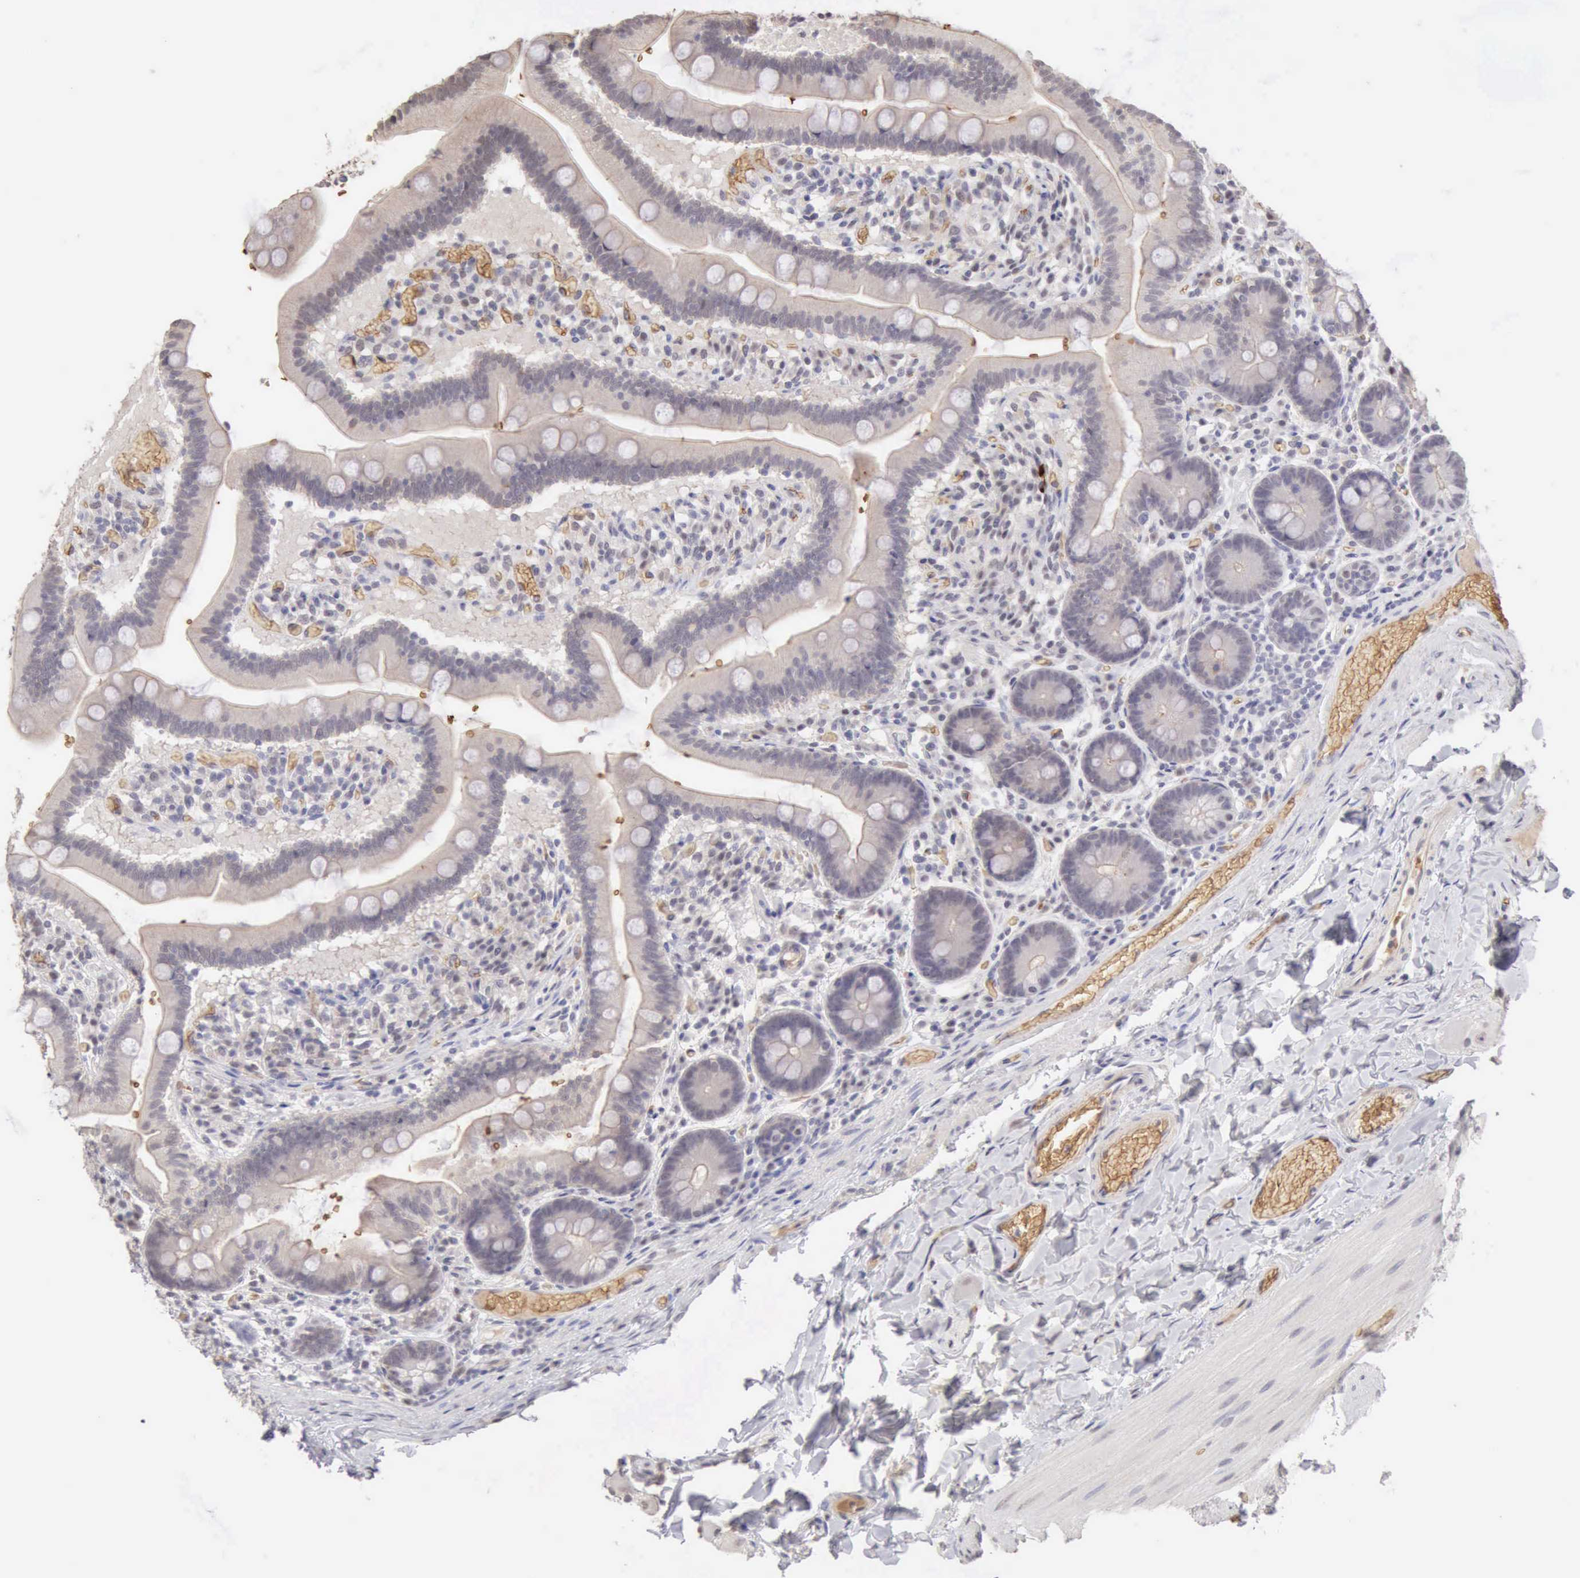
{"staining": {"intensity": "weak", "quantity": ">75%", "location": "cytoplasmic/membranous"}, "tissue": "duodenum", "cell_type": "Glandular cells", "image_type": "normal", "snomed": [{"axis": "morphology", "description": "Normal tissue, NOS"}, {"axis": "topography", "description": "Duodenum"}], "caption": "The micrograph displays a brown stain indicating the presence of a protein in the cytoplasmic/membranous of glandular cells in duodenum.", "gene": "CFI", "patient": {"sex": "male", "age": 66}}